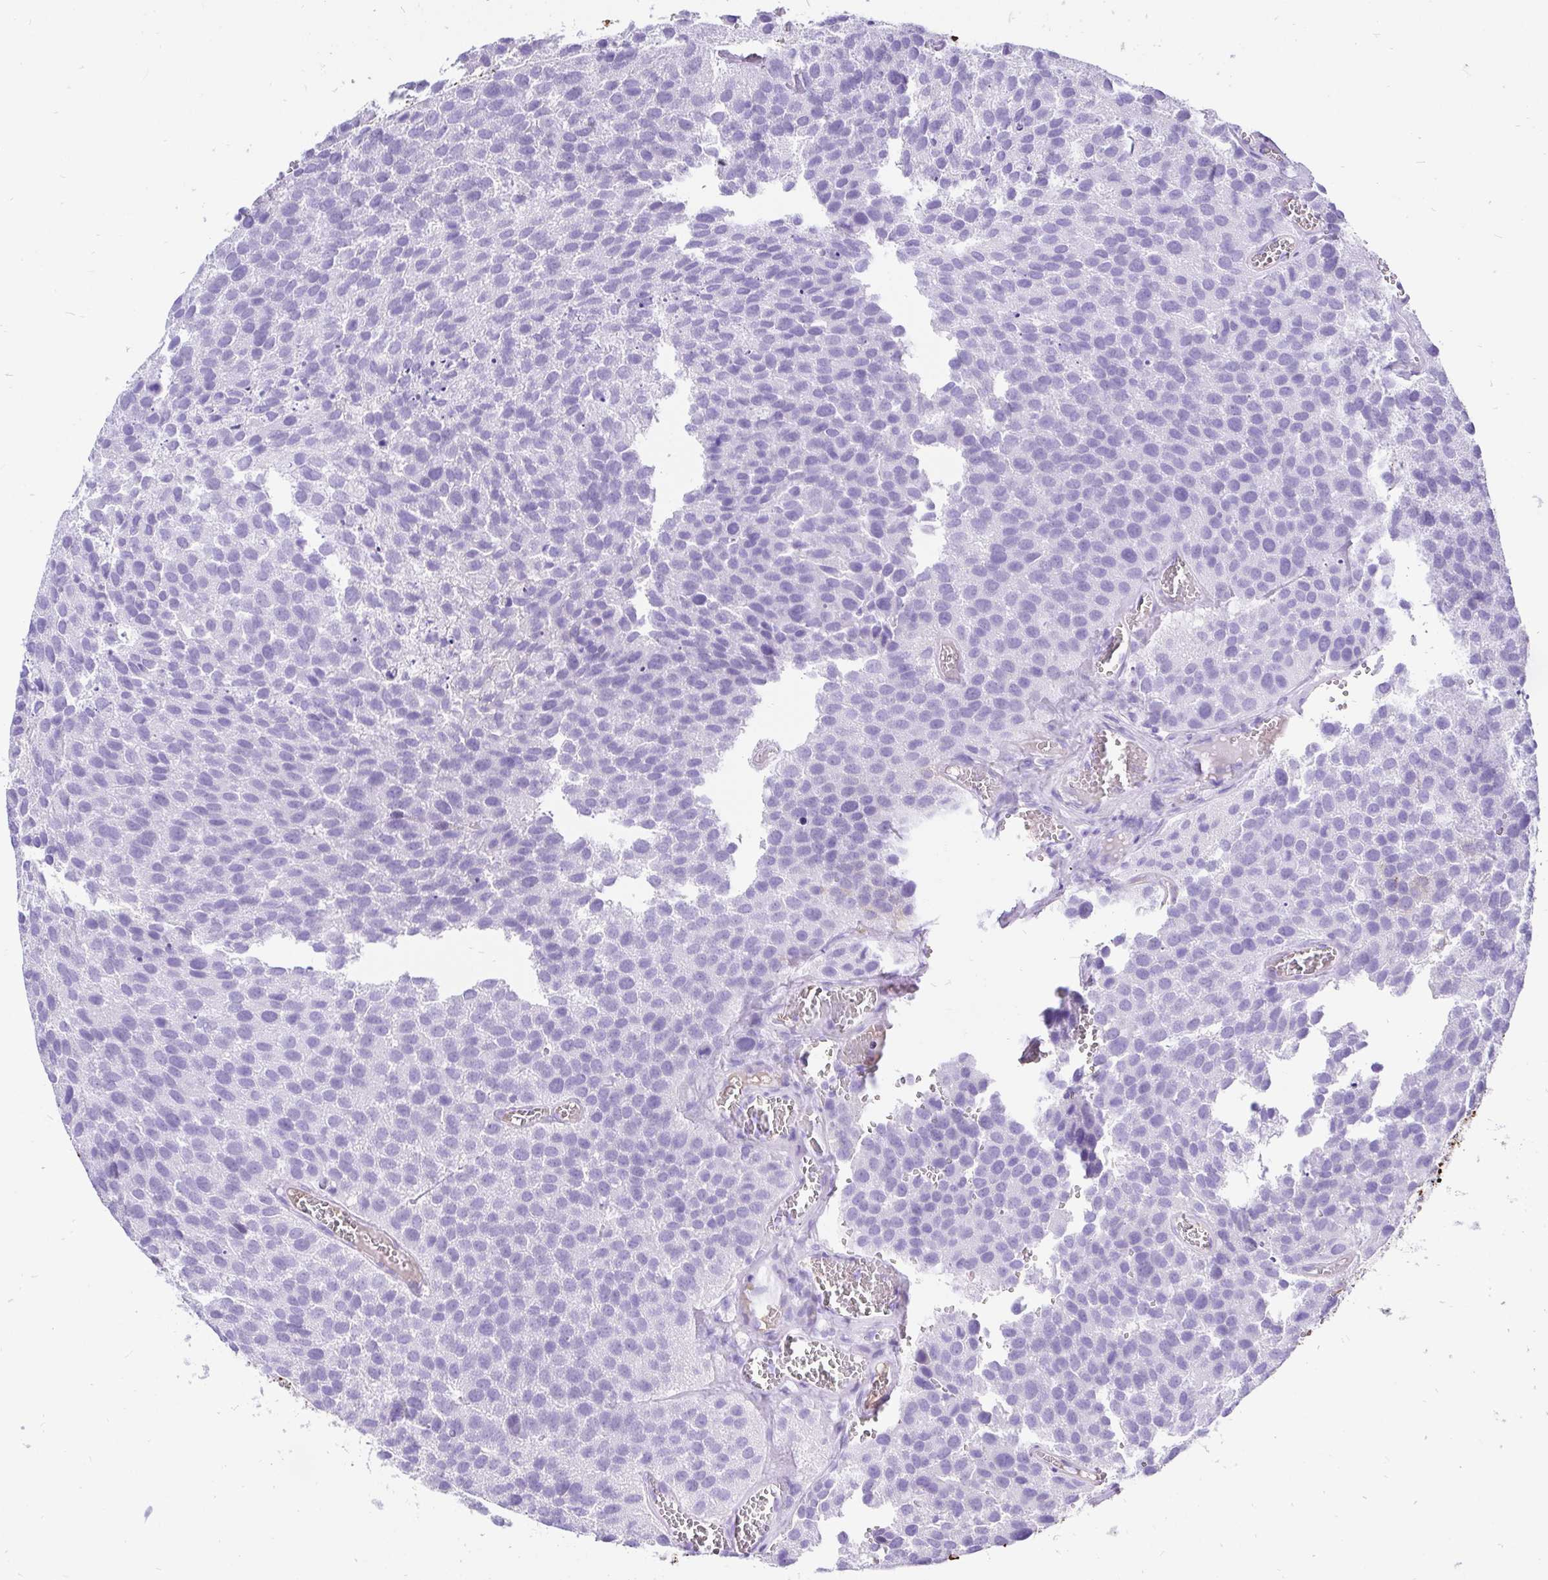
{"staining": {"intensity": "strong", "quantity": "<25%", "location": "cytoplasmic/membranous"}, "tissue": "urothelial cancer", "cell_type": "Tumor cells", "image_type": "cancer", "snomed": [{"axis": "morphology", "description": "Urothelial carcinoma, Low grade"}, {"axis": "topography", "description": "Urinary bladder"}], "caption": "Immunohistochemical staining of urothelial cancer shows strong cytoplasmic/membranous protein positivity in approximately <25% of tumor cells. The protein is shown in brown color, while the nuclei are stained blue.", "gene": "KRT13", "patient": {"sex": "female", "age": 69}}